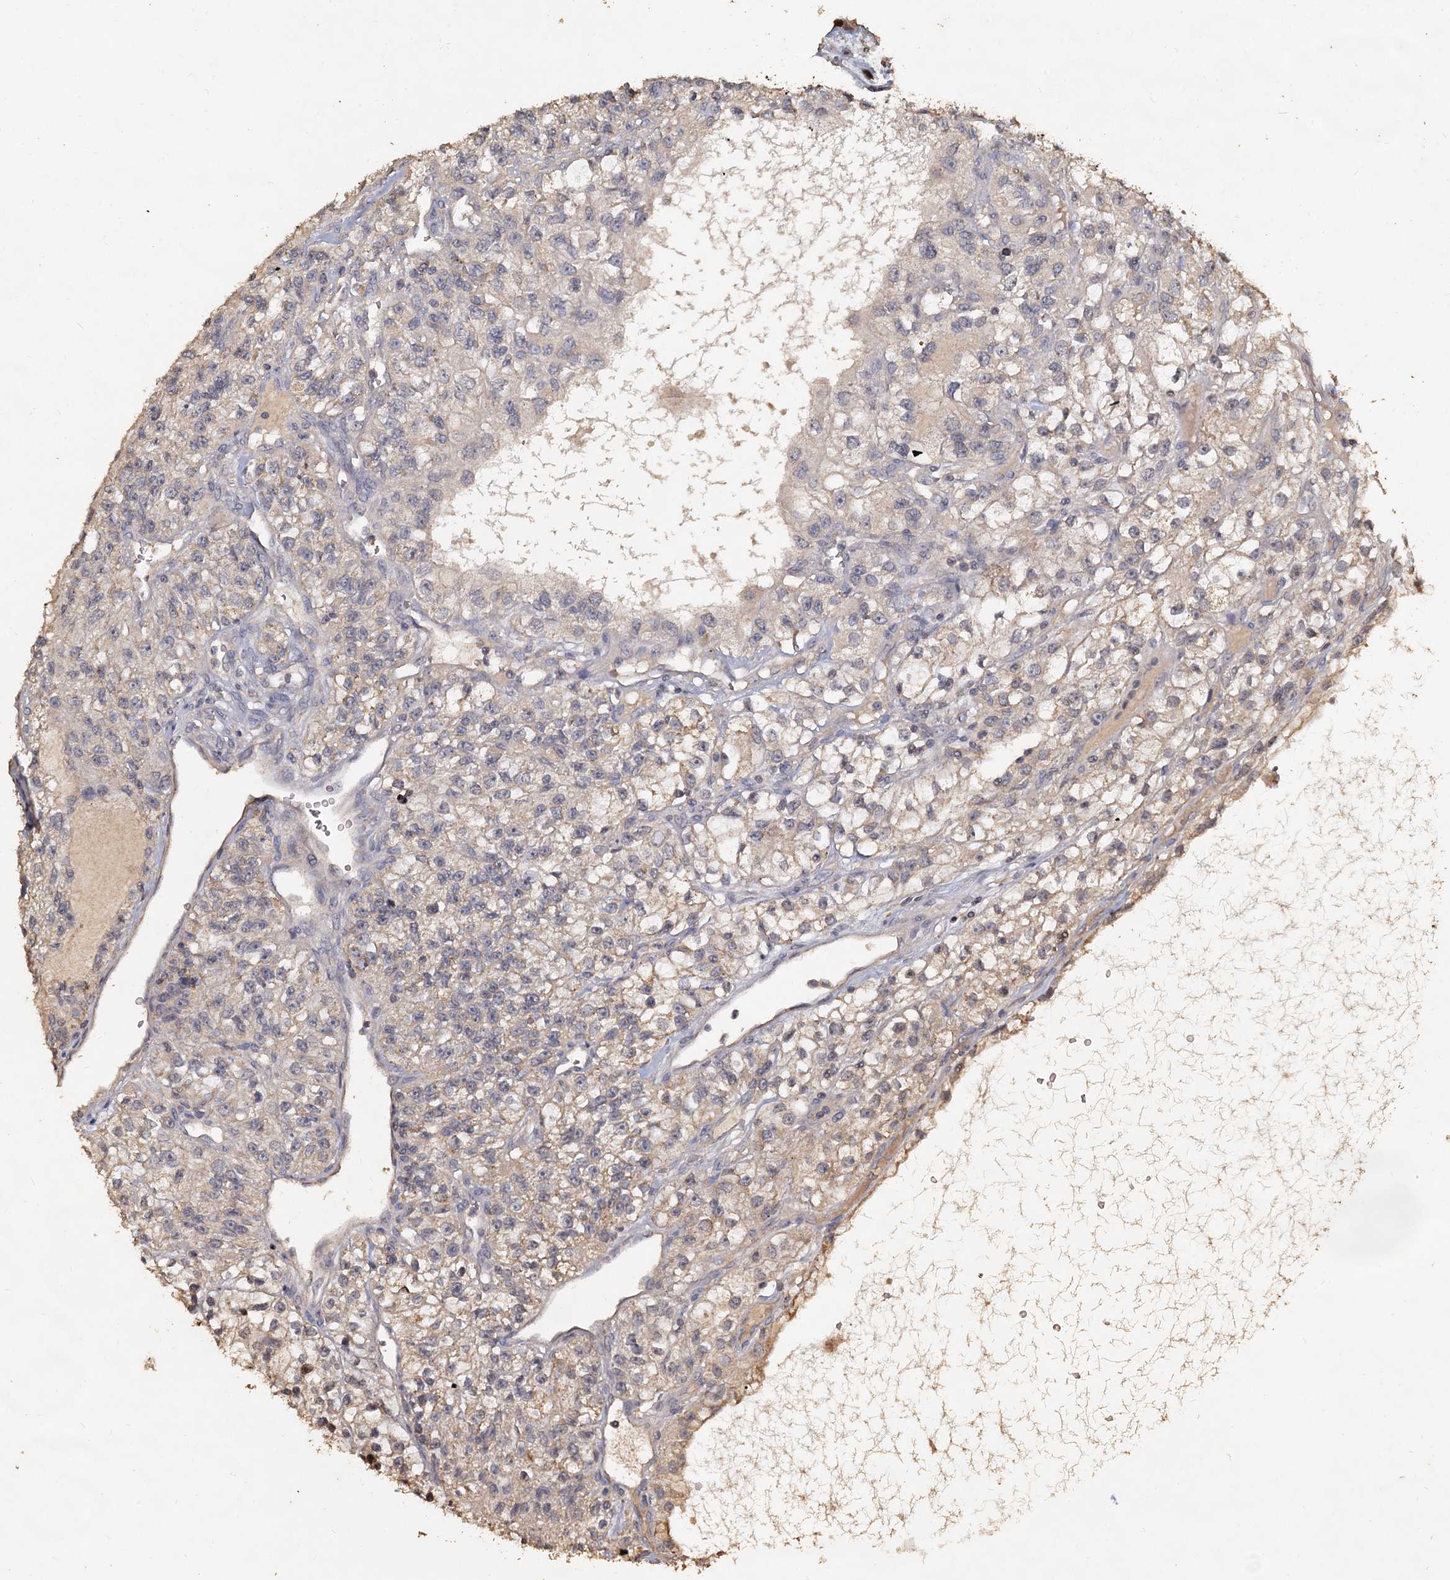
{"staining": {"intensity": "moderate", "quantity": "<25%", "location": "cytoplasmic/membranous"}, "tissue": "renal cancer", "cell_type": "Tumor cells", "image_type": "cancer", "snomed": [{"axis": "morphology", "description": "Adenocarcinoma, NOS"}, {"axis": "topography", "description": "Kidney"}], "caption": "Immunohistochemical staining of renal adenocarcinoma displays low levels of moderate cytoplasmic/membranous protein expression in approximately <25% of tumor cells.", "gene": "CCDC61", "patient": {"sex": "female", "age": 57}}